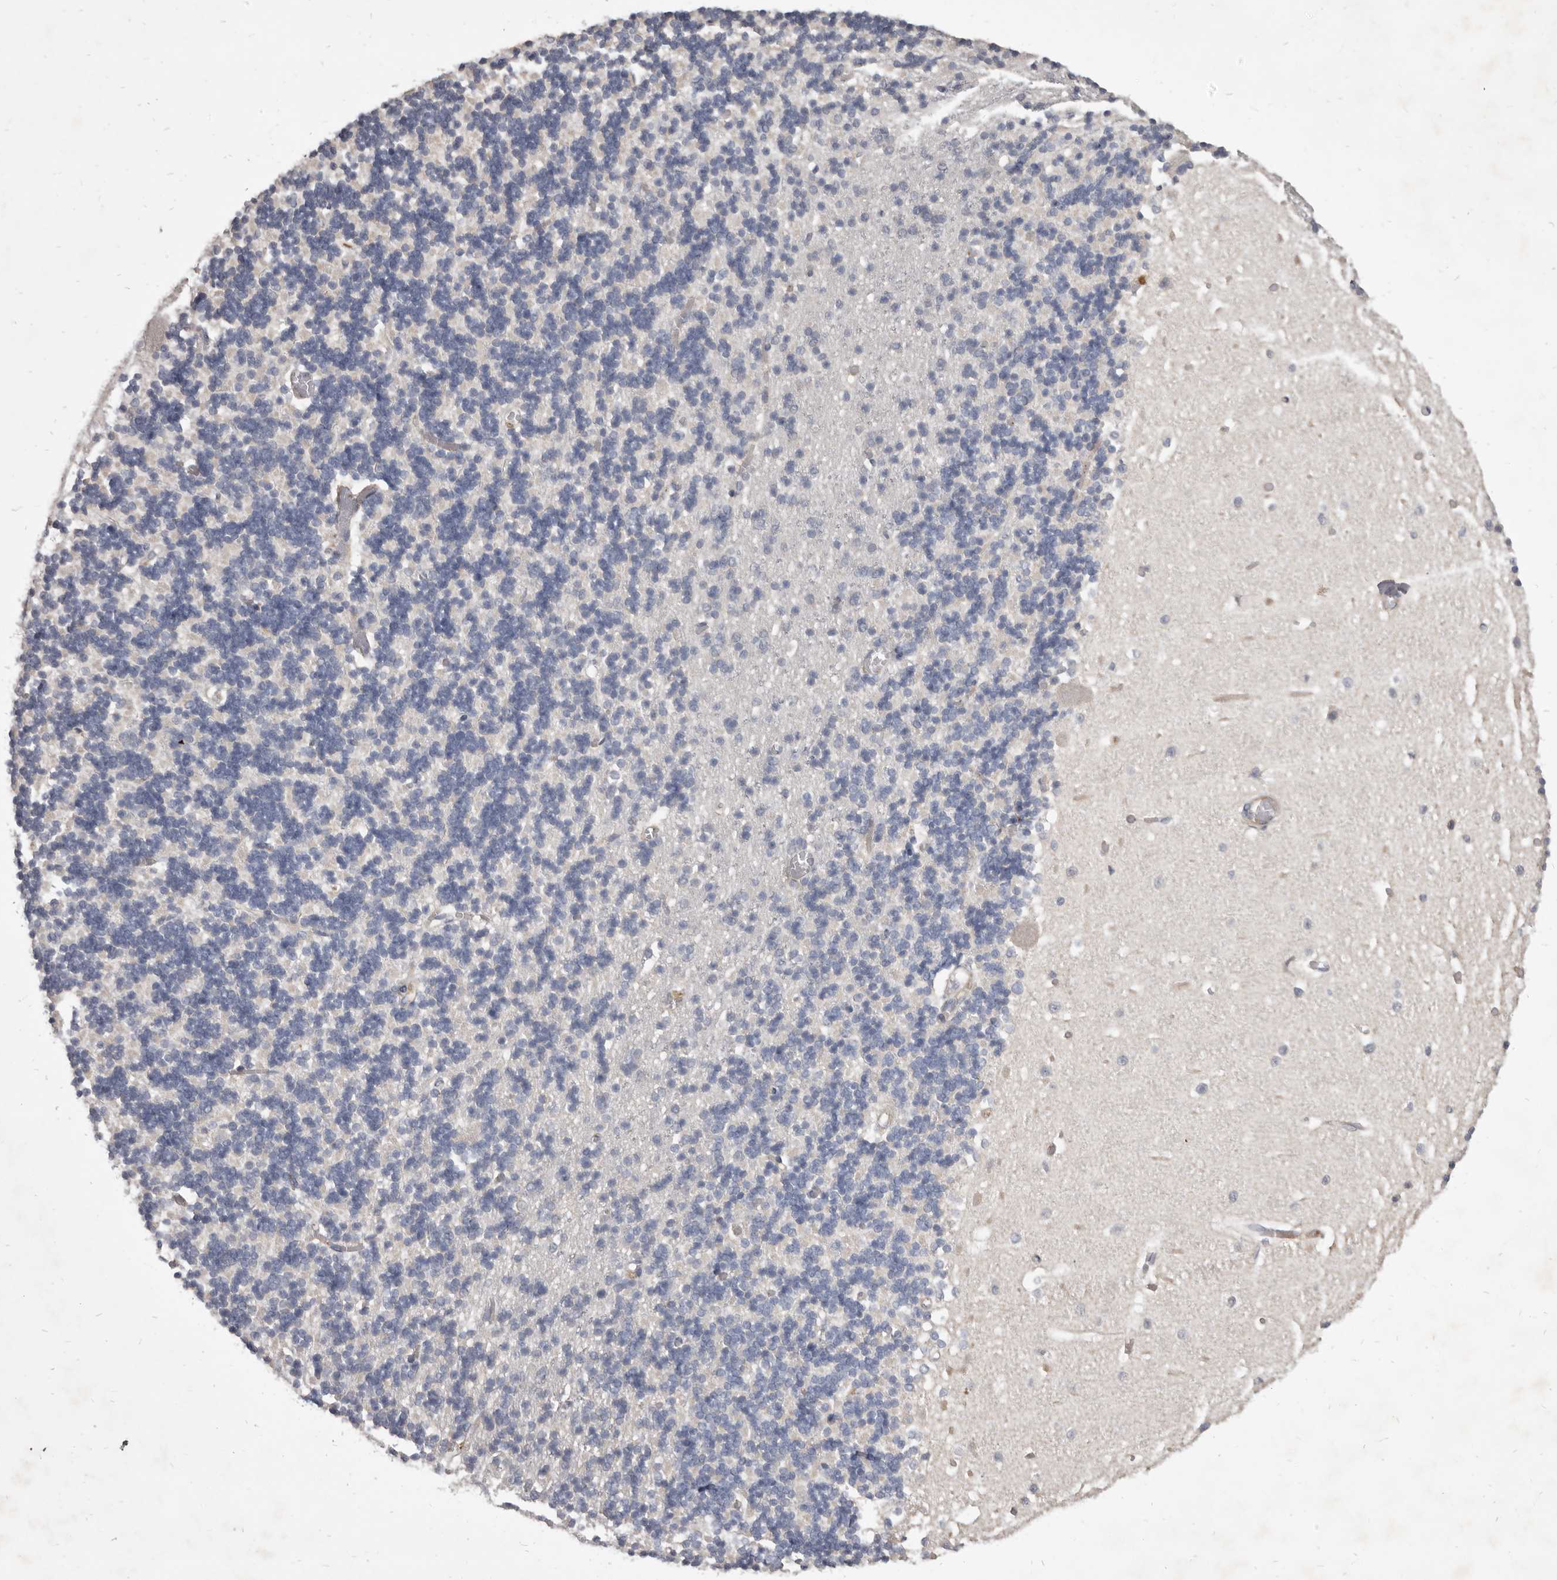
{"staining": {"intensity": "negative", "quantity": "none", "location": "none"}, "tissue": "cerebellum", "cell_type": "Cells in granular layer", "image_type": "normal", "snomed": [{"axis": "morphology", "description": "Normal tissue, NOS"}, {"axis": "topography", "description": "Cerebellum"}], "caption": "Cells in granular layer are negative for brown protein staining in normal cerebellum. The staining is performed using DAB brown chromogen with nuclei counter-stained in using hematoxylin.", "gene": "FAS", "patient": {"sex": "male", "age": 37}}